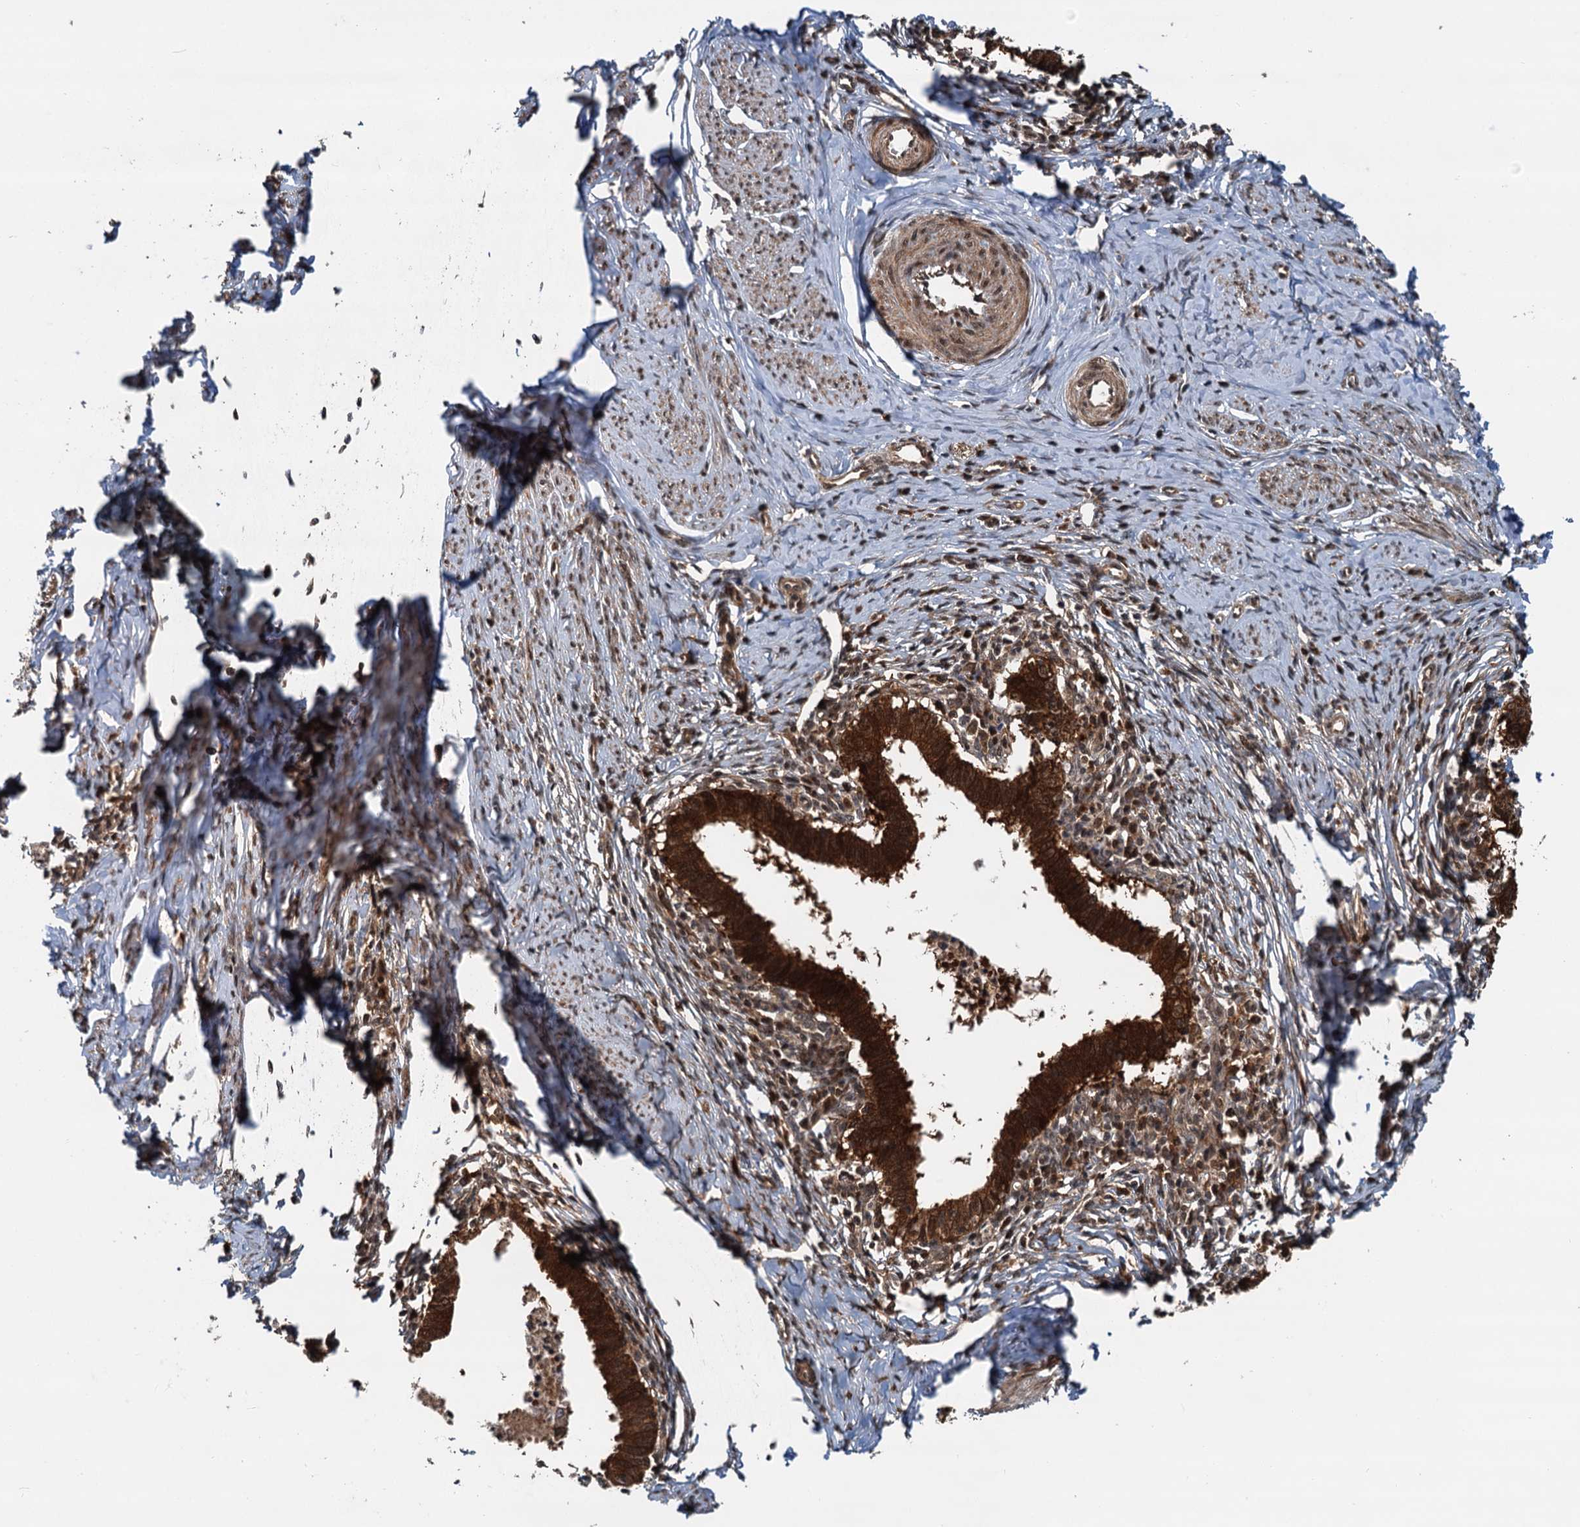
{"staining": {"intensity": "strong", "quantity": ">75%", "location": "cytoplasmic/membranous"}, "tissue": "cervical cancer", "cell_type": "Tumor cells", "image_type": "cancer", "snomed": [{"axis": "morphology", "description": "Adenocarcinoma, NOS"}, {"axis": "topography", "description": "Cervix"}], "caption": "Protein expression analysis of human cervical cancer reveals strong cytoplasmic/membranous staining in approximately >75% of tumor cells.", "gene": "STUB1", "patient": {"sex": "female", "age": 36}}